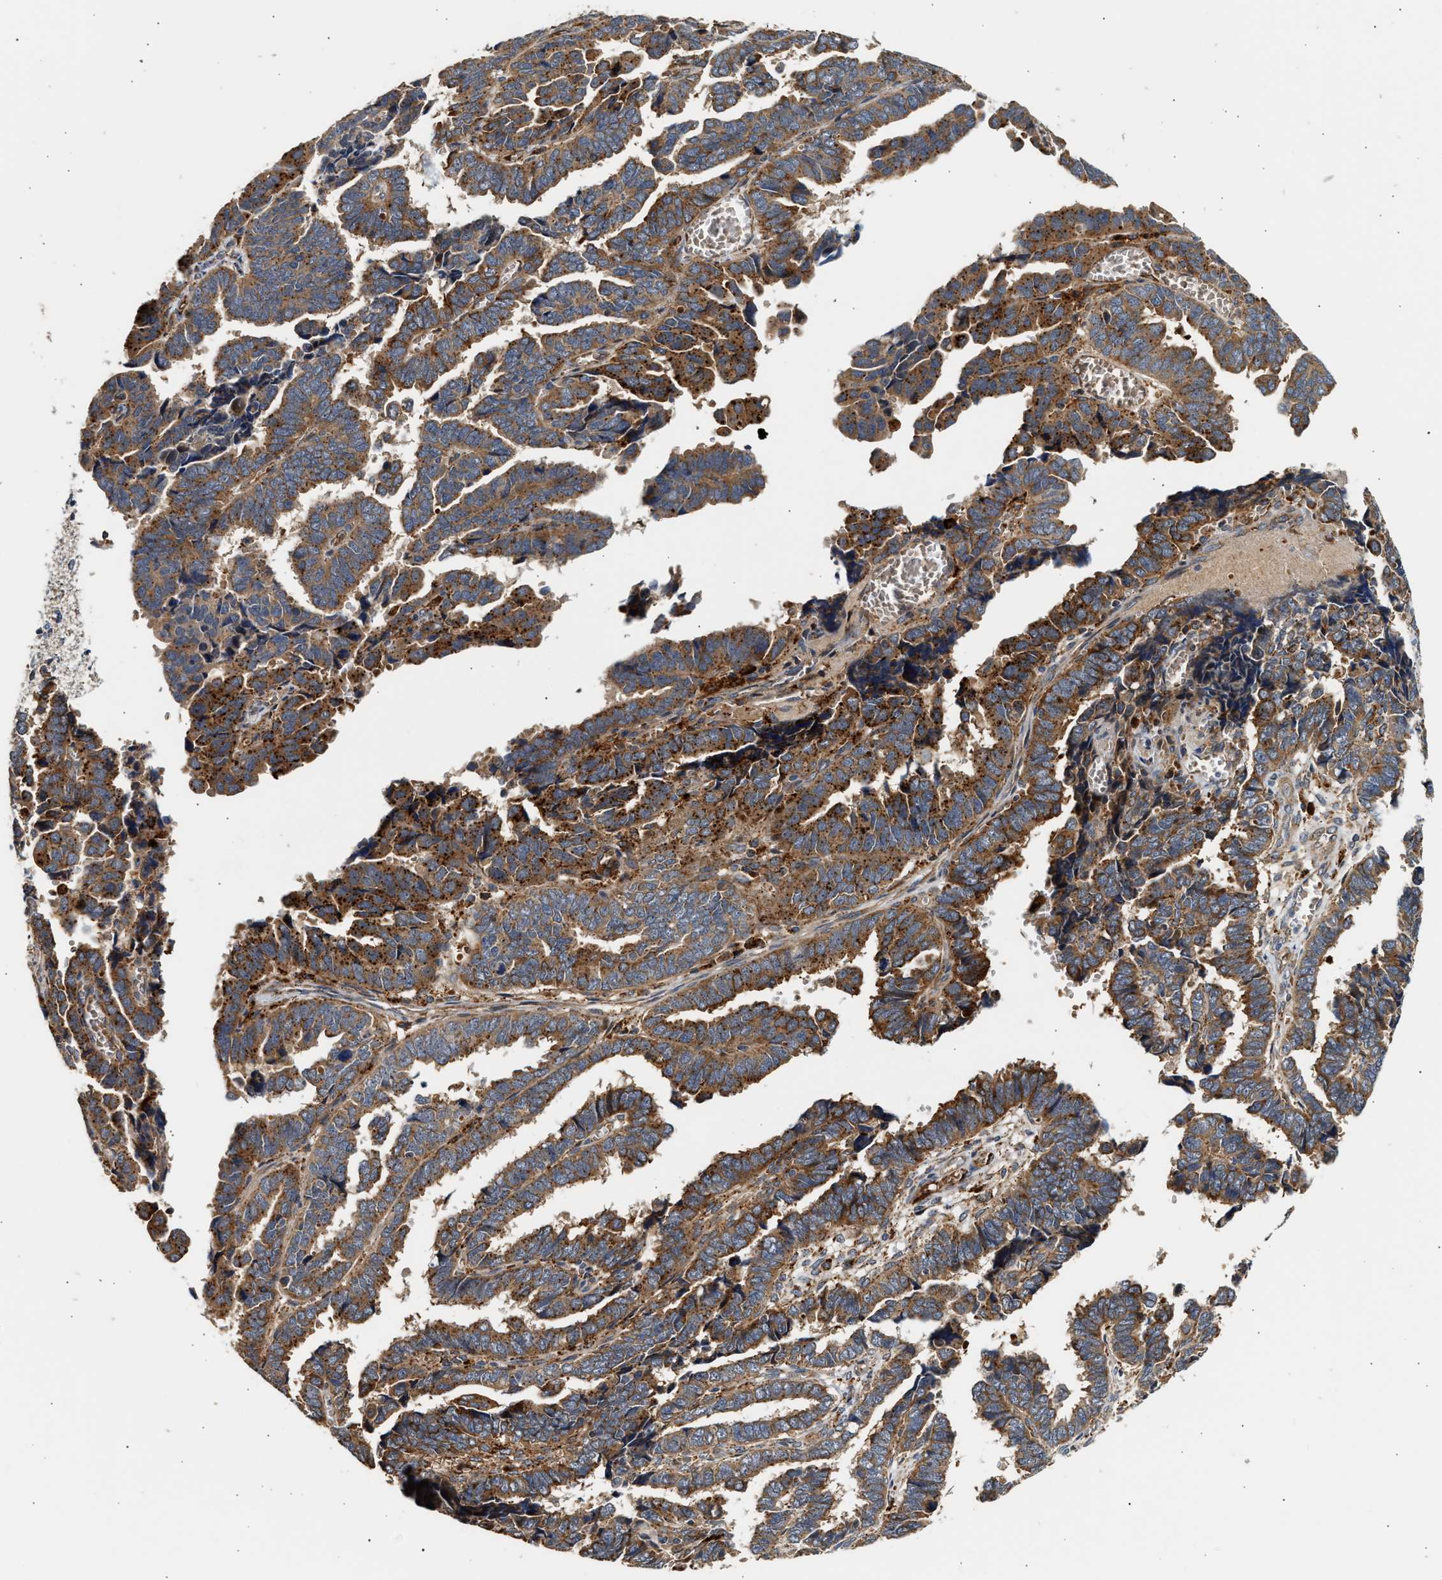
{"staining": {"intensity": "moderate", "quantity": ">75%", "location": "cytoplasmic/membranous"}, "tissue": "endometrial cancer", "cell_type": "Tumor cells", "image_type": "cancer", "snomed": [{"axis": "morphology", "description": "Adenocarcinoma, NOS"}, {"axis": "topography", "description": "Endometrium"}], "caption": "Human endometrial cancer (adenocarcinoma) stained with a brown dye shows moderate cytoplasmic/membranous positive expression in approximately >75% of tumor cells.", "gene": "PLD3", "patient": {"sex": "female", "age": 75}}